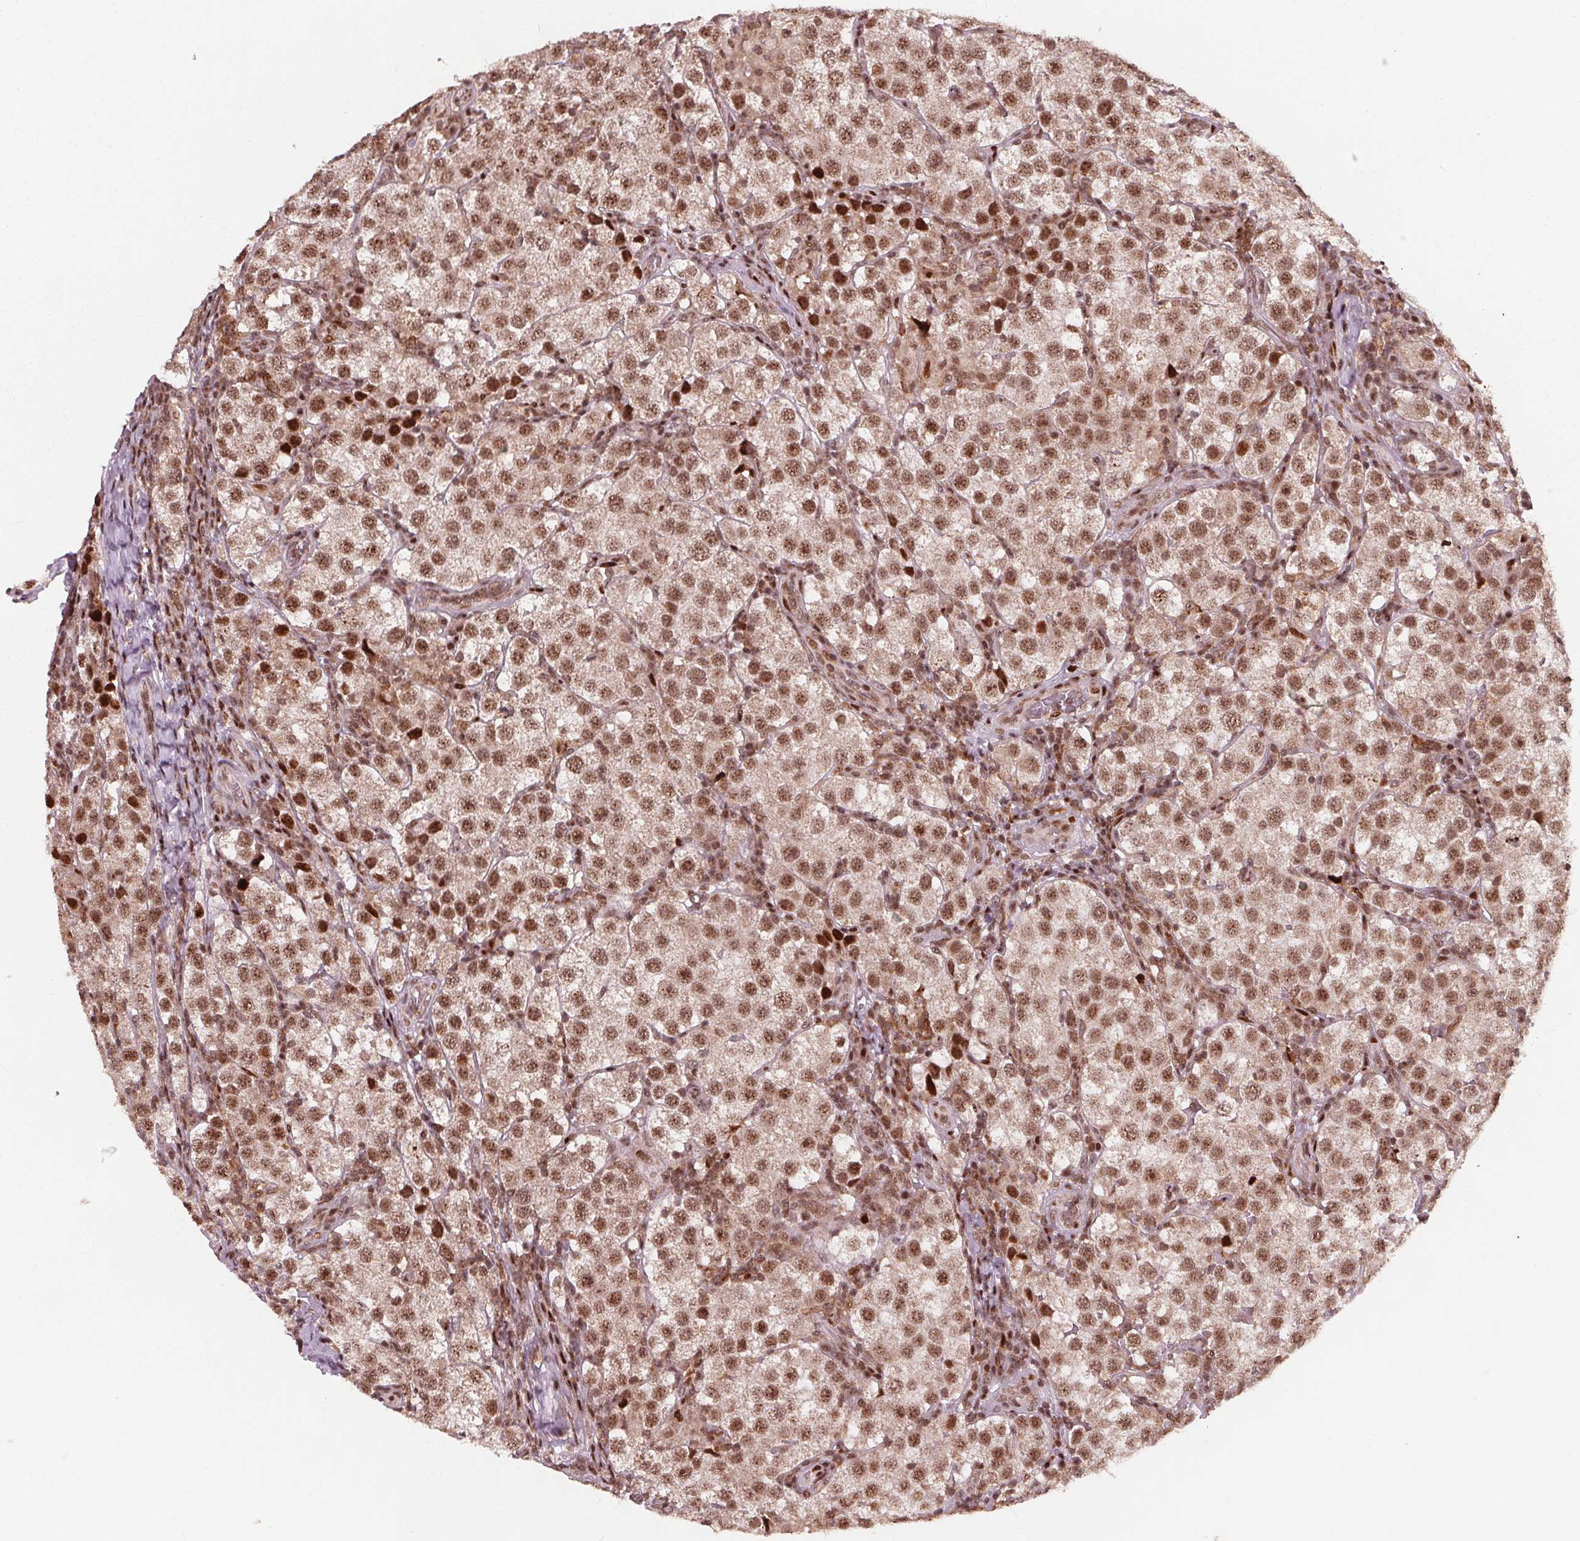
{"staining": {"intensity": "moderate", "quantity": ">75%", "location": "cytoplasmic/membranous,nuclear"}, "tissue": "testis cancer", "cell_type": "Tumor cells", "image_type": "cancer", "snomed": [{"axis": "morphology", "description": "Seminoma, NOS"}, {"axis": "topography", "description": "Testis"}], "caption": "A brown stain labels moderate cytoplasmic/membranous and nuclear expression of a protein in testis cancer tumor cells.", "gene": "SNRNP35", "patient": {"sex": "male", "age": 37}}